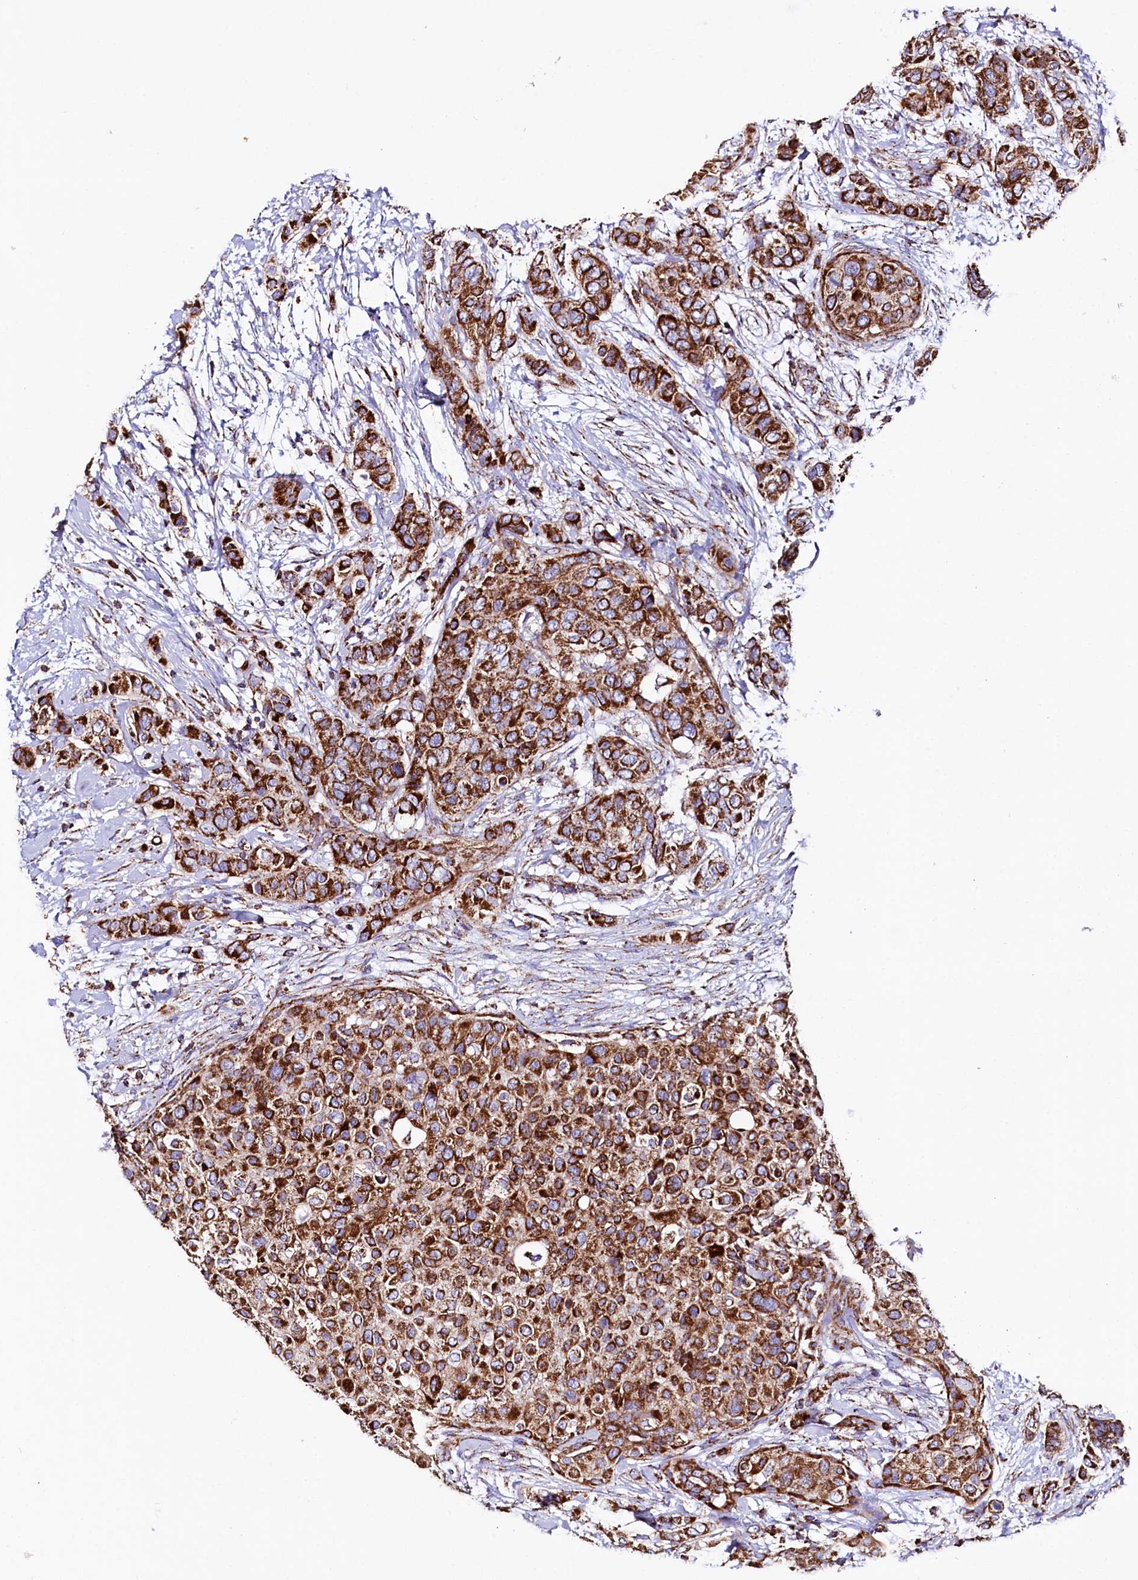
{"staining": {"intensity": "strong", "quantity": ">75%", "location": "cytoplasmic/membranous"}, "tissue": "breast cancer", "cell_type": "Tumor cells", "image_type": "cancer", "snomed": [{"axis": "morphology", "description": "Lobular carcinoma"}, {"axis": "topography", "description": "Breast"}], "caption": "Lobular carcinoma (breast) stained for a protein (brown) exhibits strong cytoplasmic/membranous positive expression in about >75% of tumor cells.", "gene": "APLP2", "patient": {"sex": "female", "age": 51}}